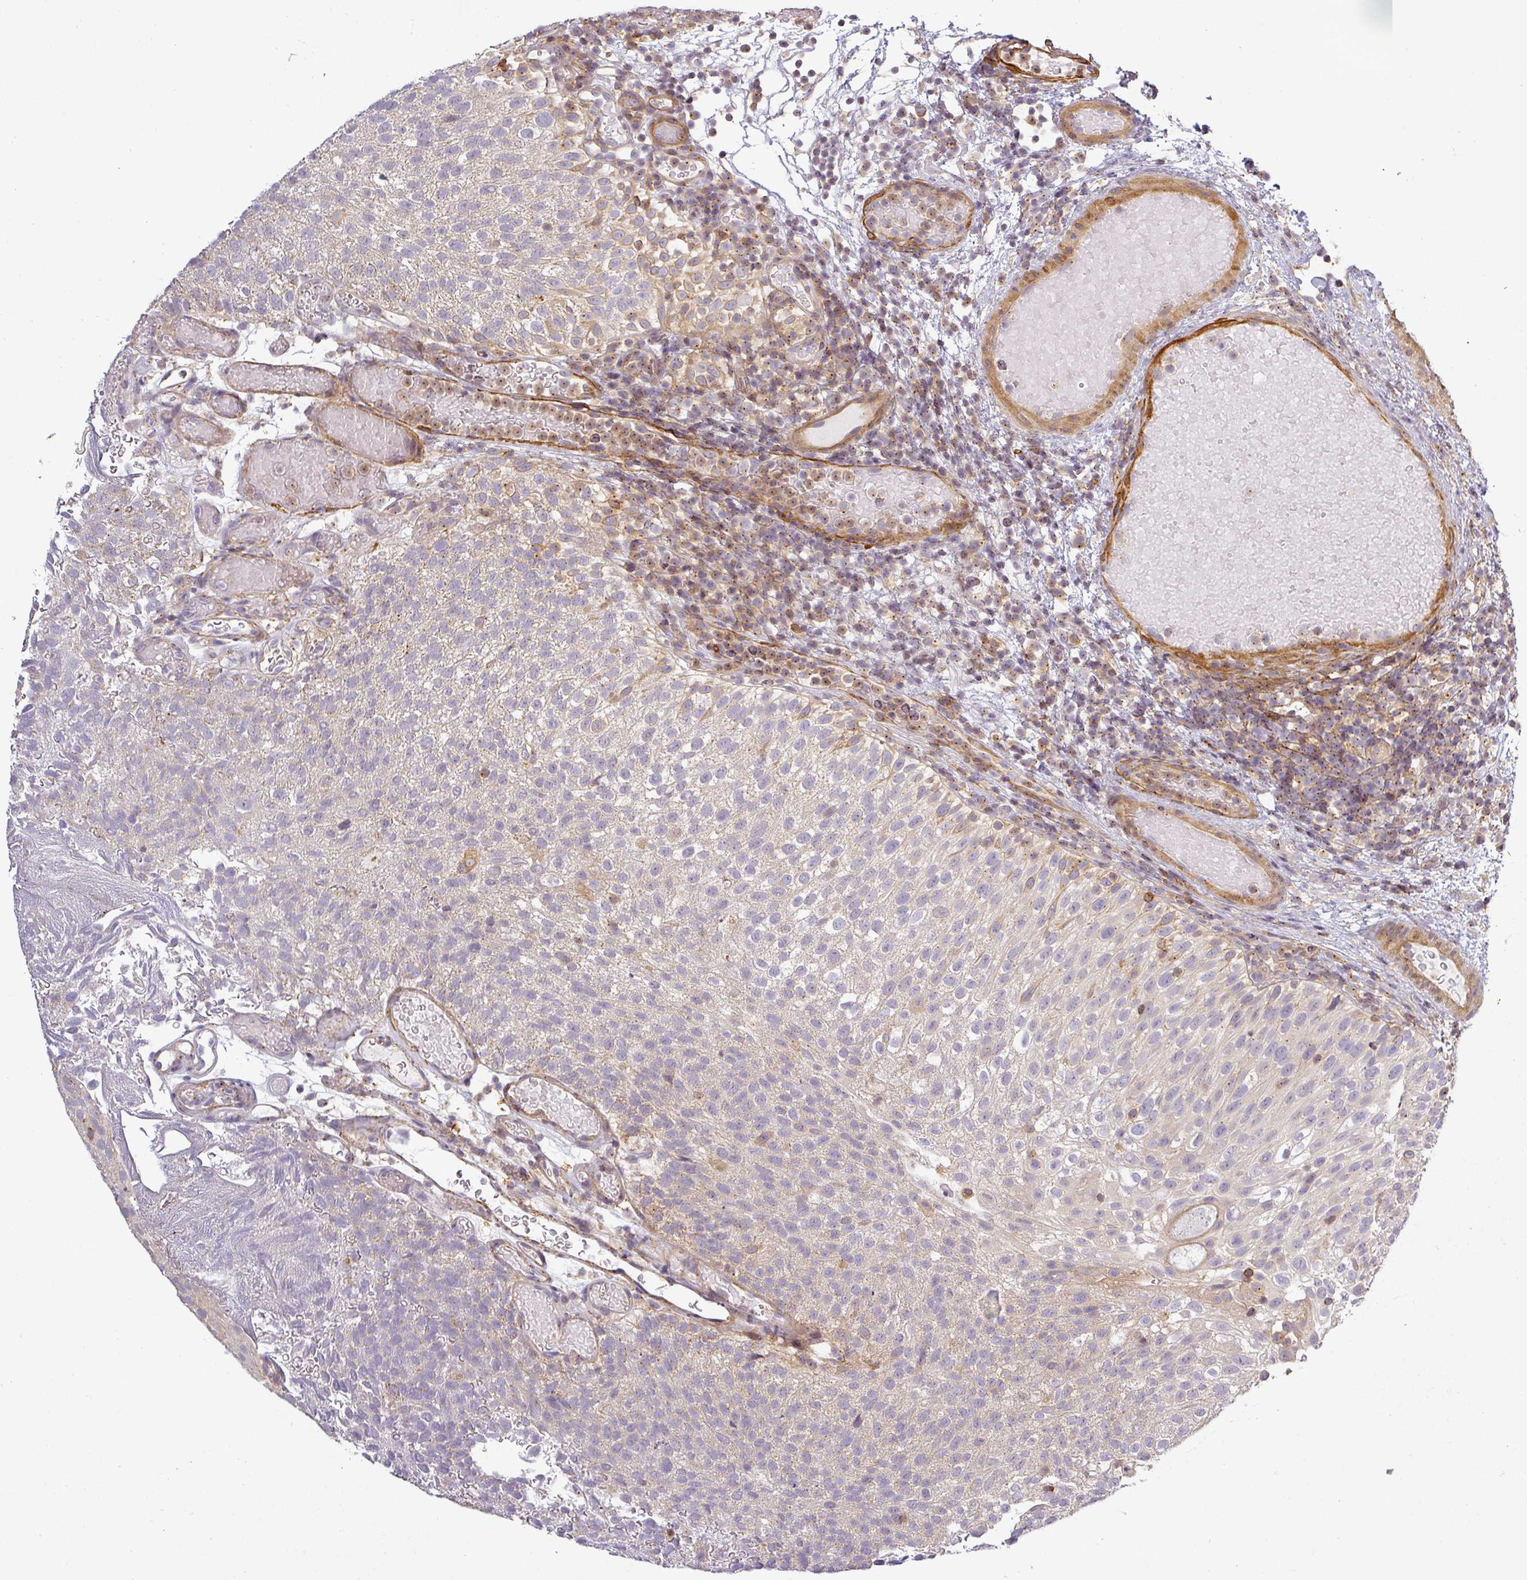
{"staining": {"intensity": "negative", "quantity": "none", "location": "none"}, "tissue": "urothelial cancer", "cell_type": "Tumor cells", "image_type": "cancer", "snomed": [{"axis": "morphology", "description": "Urothelial carcinoma, Low grade"}, {"axis": "topography", "description": "Urinary bladder"}], "caption": "Immunohistochemistry photomicrograph of neoplastic tissue: low-grade urothelial carcinoma stained with DAB (3,3'-diaminobenzidine) exhibits no significant protein positivity in tumor cells.", "gene": "NIN", "patient": {"sex": "male", "age": 78}}